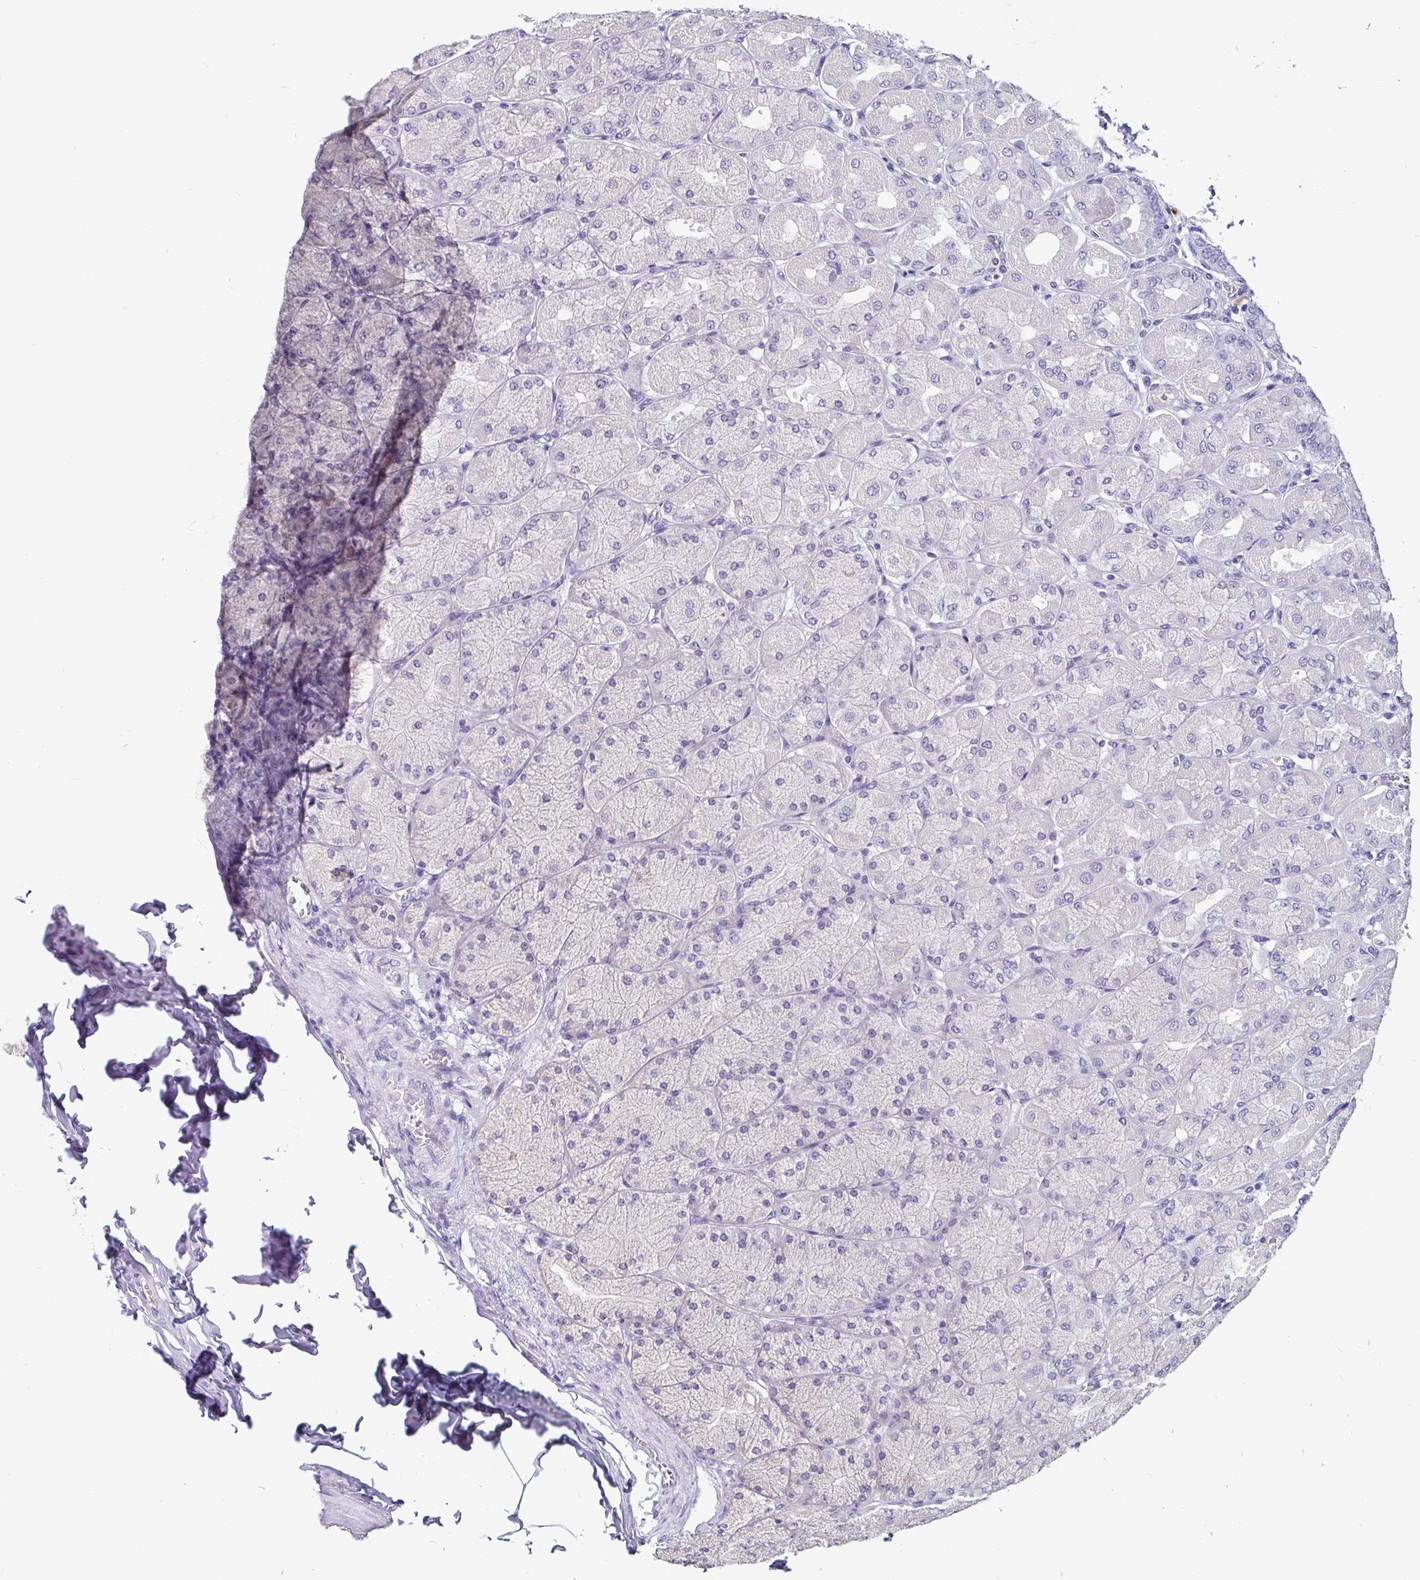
{"staining": {"intensity": "negative", "quantity": "none", "location": "none"}, "tissue": "stomach", "cell_type": "Glandular cells", "image_type": "normal", "snomed": [{"axis": "morphology", "description": "Normal tissue, NOS"}, {"axis": "topography", "description": "Stomach, upper"}], "caption": "IHC photomicrograph of unremarkable stomach: human stomach stained with DAB shows no significant protein positivity in glandular cells. The staining is performed using DAB brown chromogen with nuclei counter-stained in using hematoxylin.", "gene": "ADAMTS6", "patient": {"sex": "female", "age": 56}}